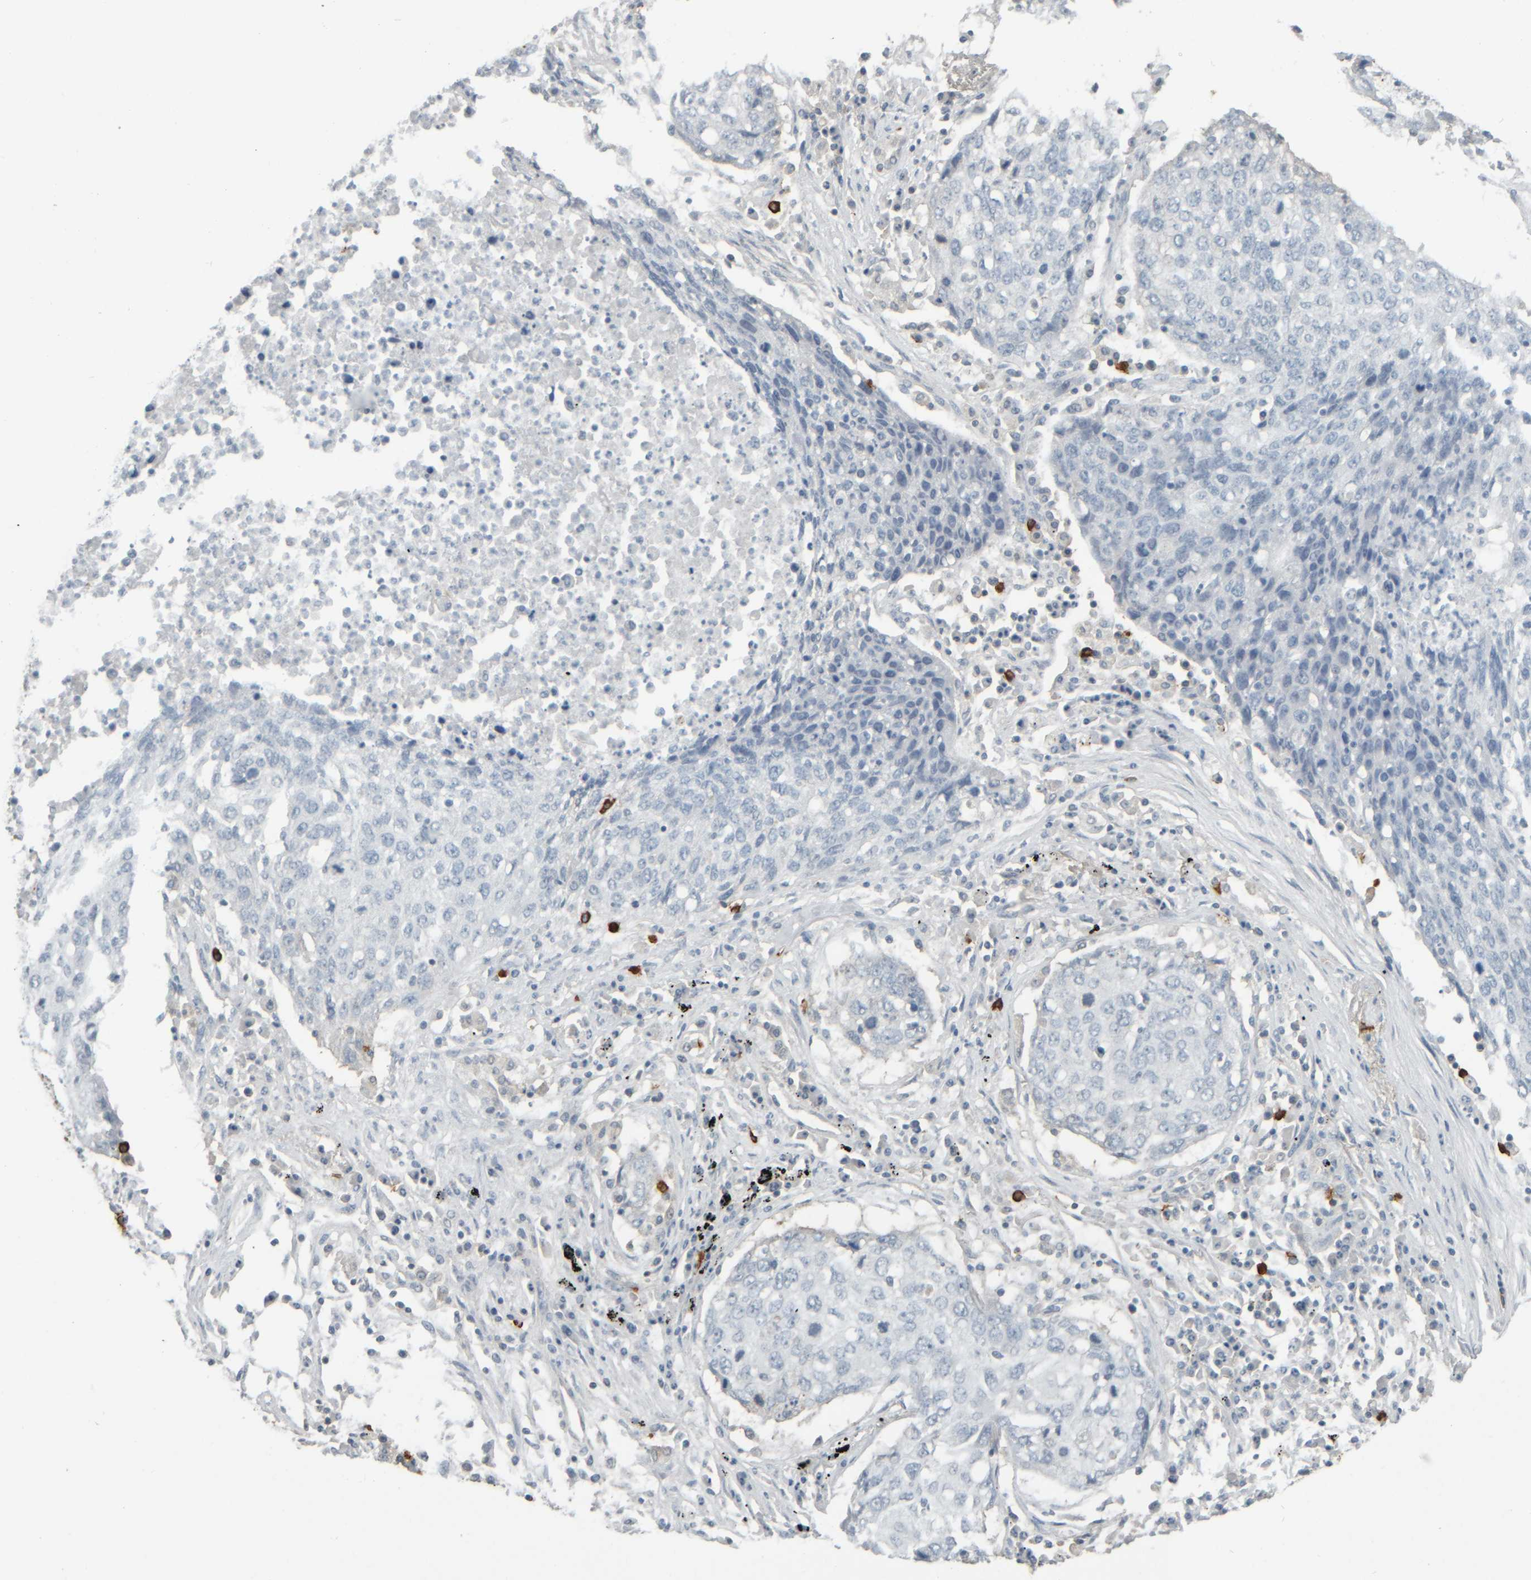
{"staining": {"intensity": "negative", "quantity": "none", "location": "none"}, "tissue": "lung cancer", "cell_type": "Tumor cells", "image_type": "cancer", "snomed": [{"axis": "morphology", "description": "Squamous cell carcinoma, NOS"}, {"axis": "topography", "description": "Lung"}], "caption": "Human lung cancer stained for a protein using immunohistochemistry reveals no staining in tumor cells.", "gene": "TPSAB1", "patient": {"sex": "female", "age": 63}}